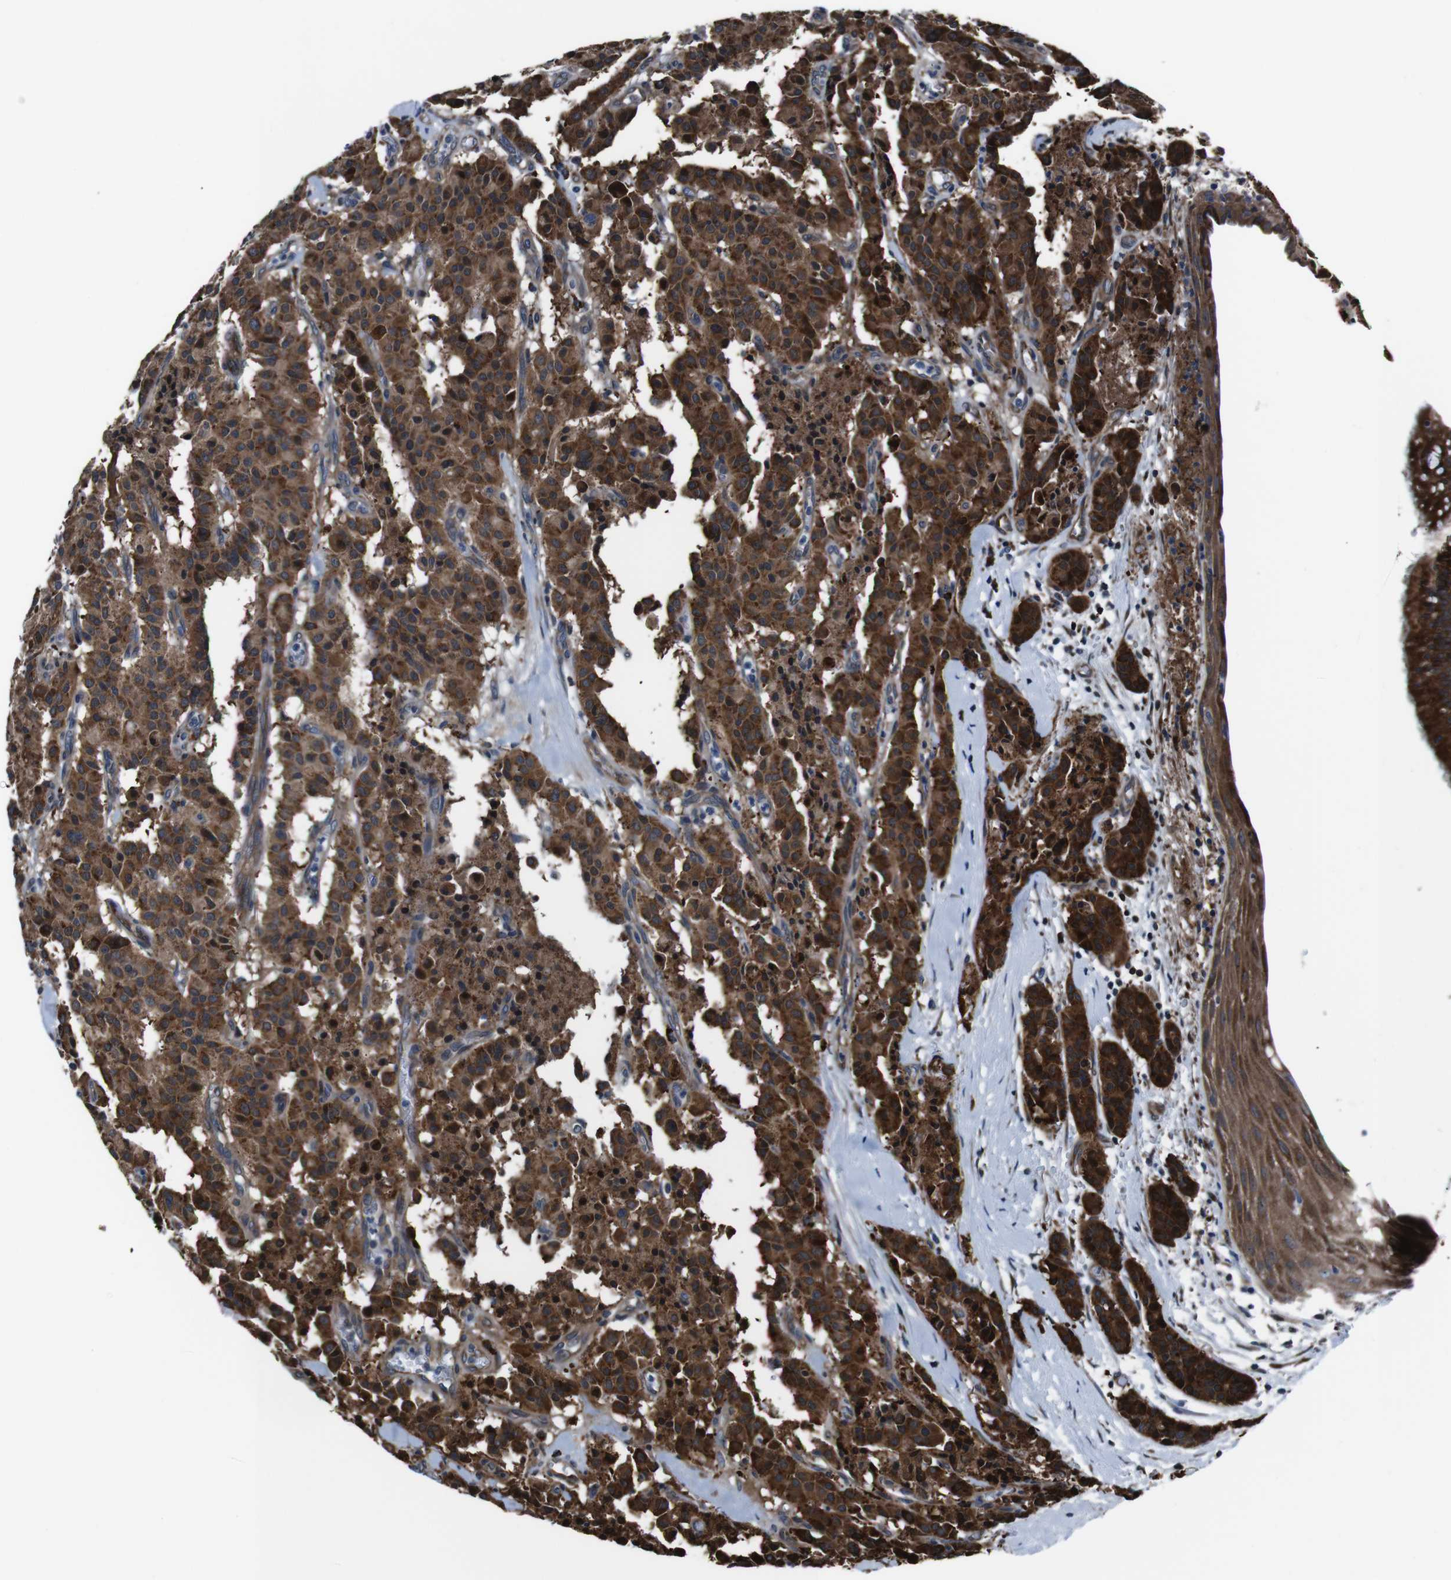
{"staining": {"intensity": "strong", "quantity": ">75%", "location": "cytoplasmic/membranous"}, "tissue": "carcinoid", "cell_type": "Tumor cells", "image_type": "cancer", "snomed": [{"axis": "morphology", "description": "Carcinoid, malignant, NOS"}, {"axis": "topography", "description": "Lung"}], "caption": "Immunohistochemistry (DAB) staining of human carcinoid demonstrates strong cytoplasmic/membranous protein staining in approximately >75% of tumor cells.", "gene": "EIF4A2", "patient": {"sex": "male", "age": 30}}